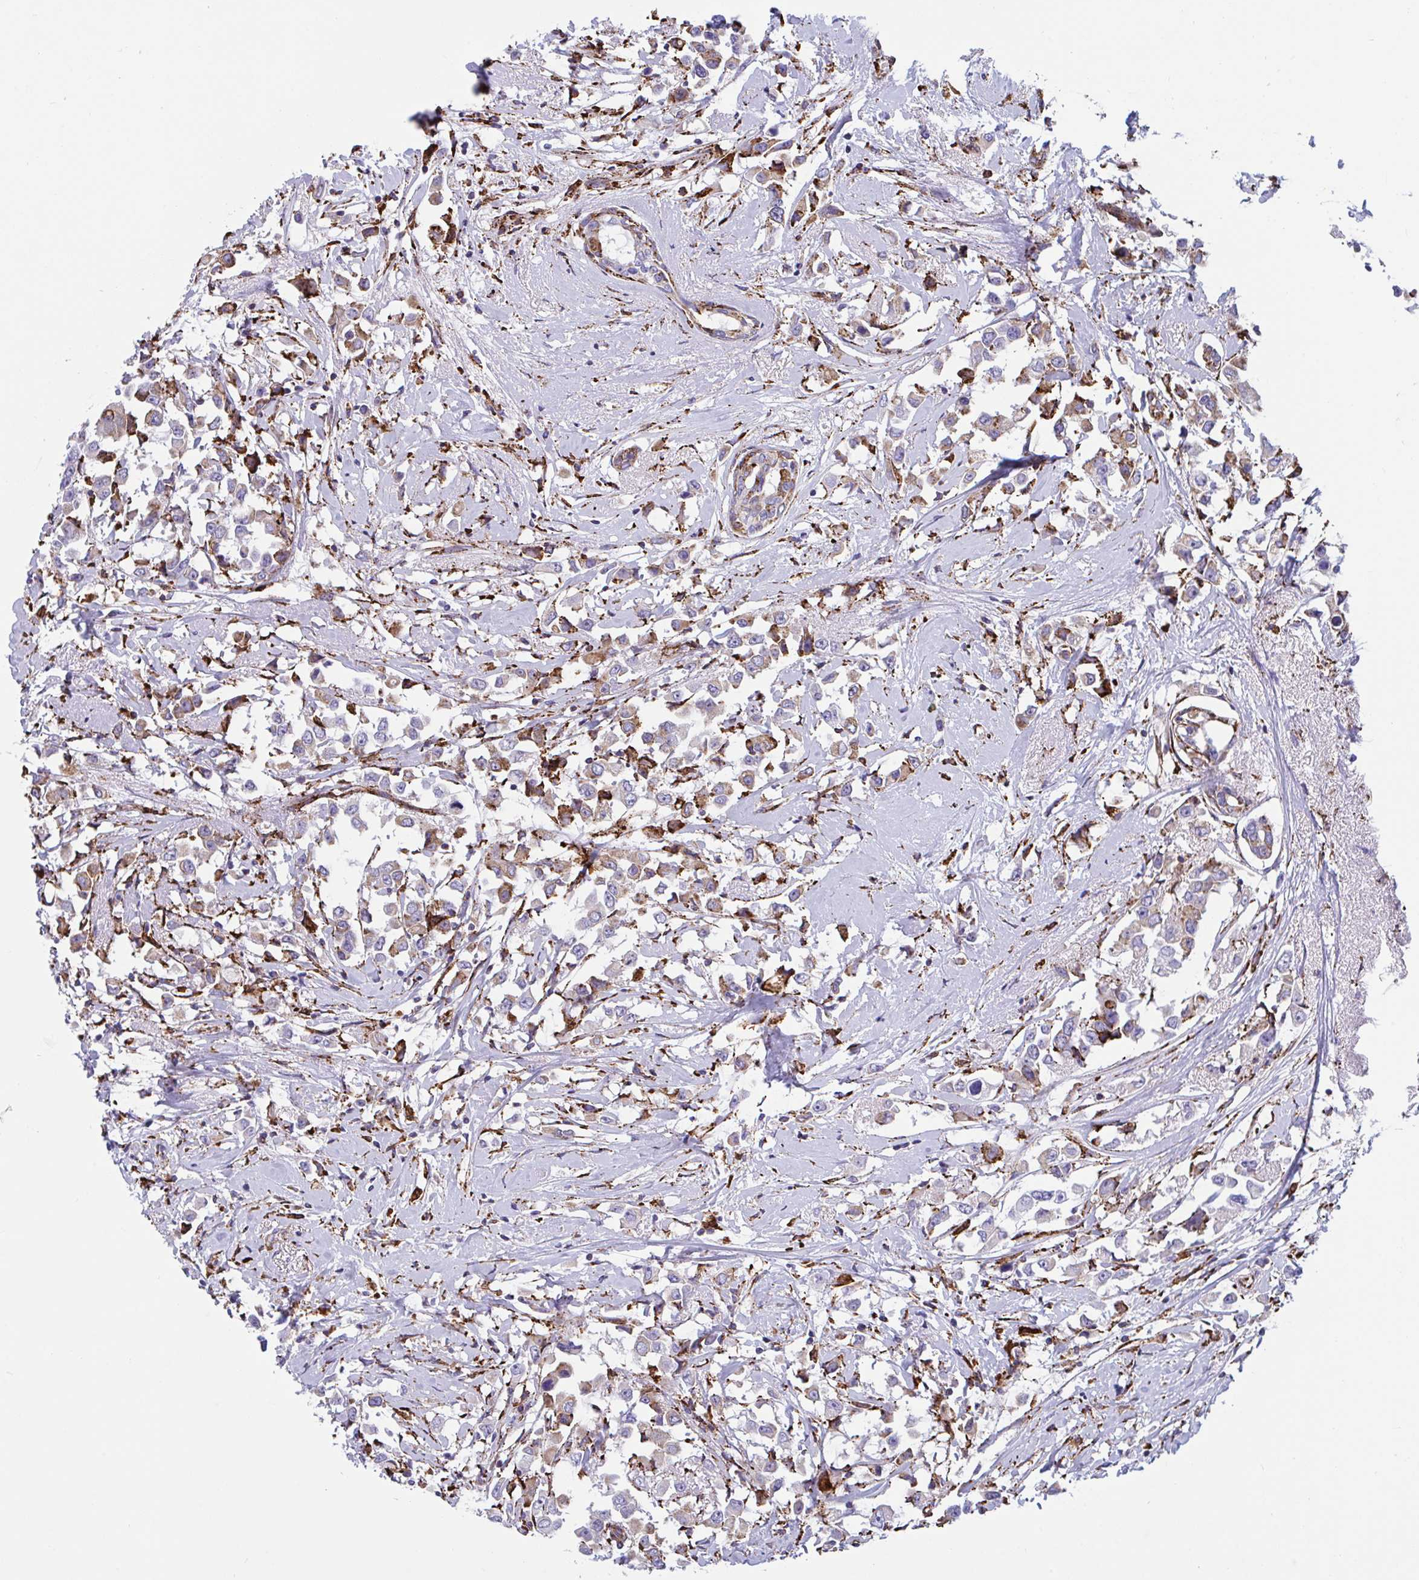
{"staining": {"intensity": "moderate", "quantity": "25%-75%", "location": "cytoplasmic/membranous"}, "tissue": "breast cancer", "cell_type": "Tumor cells", "image_type": "cancer", "snomed": [{"axis": "morphology", "description": "Duct carcinoma"}, {"axis": "topography", "description": "Breast"}], "caption": "Breast intraductal carcinoma was stained to show a protein in brown. There is medium levels of moderate cytoplasmic/membranous expression in approximately 25%-75% of tumor cells.", "gene": "PEAK3", "patient": {"sex": "female", "age": 61}}